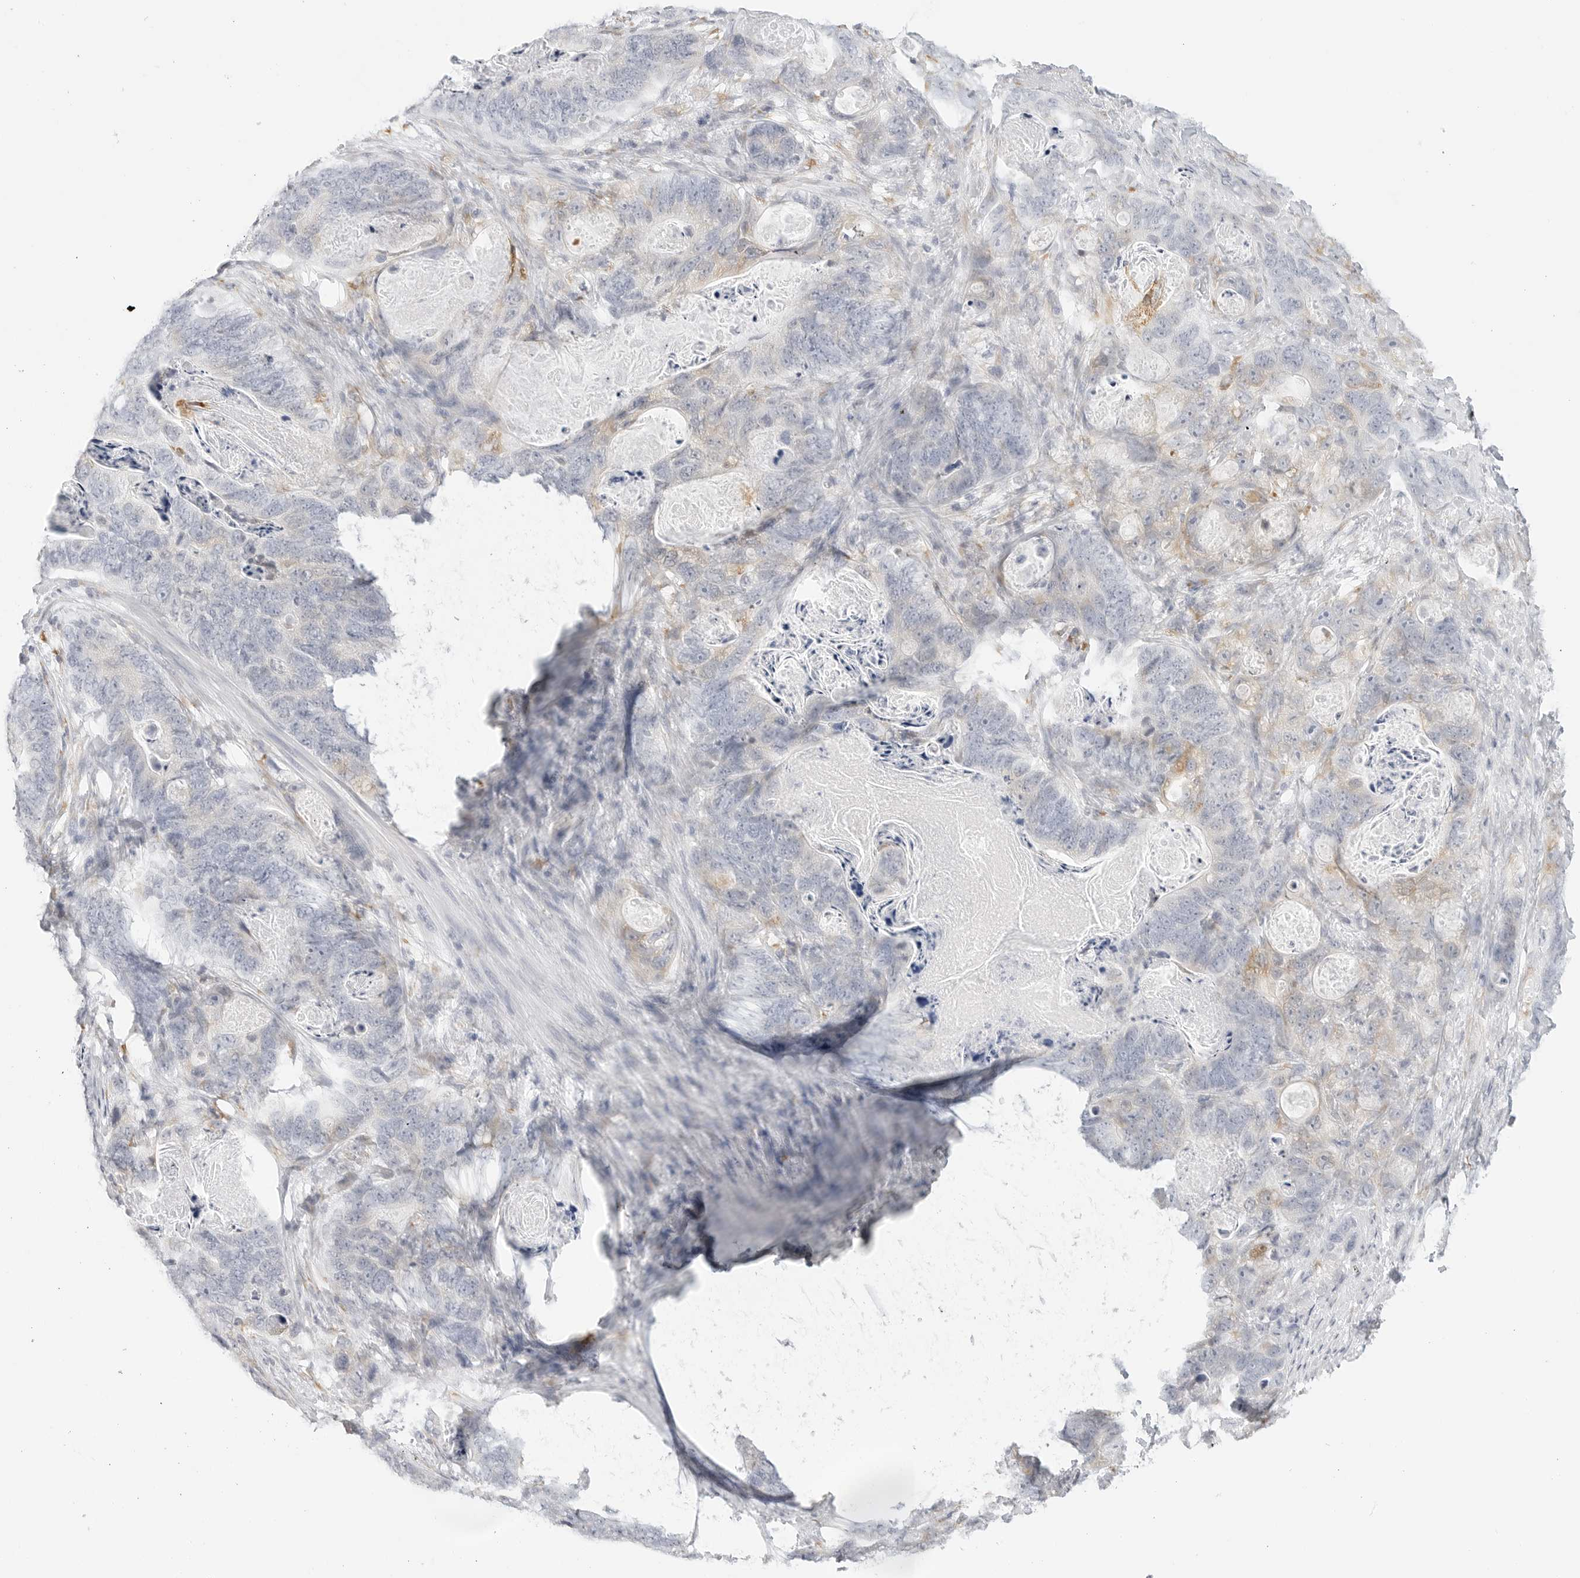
{"staining": {"intensity": "negative", "quantity": "none", "location": "none"}, "tissue": "stomach cancer", "cell_type": "Tumor cells", "image_type": "cancer", "snomed": [{"axis": "morphology", "description": "Normal tissue, NOS"}, {"axis": "morphology", "description": "Adenocarcinoma, NOS"}, {"axis": "topography", "description": "Stomach"}], "caption": "DAB immunohistochemical staining of stomach cancer demonstrates no significant expression in tumor cells.", "gene": "THEM4", "patient": {"sex": "female", "age": 89}}